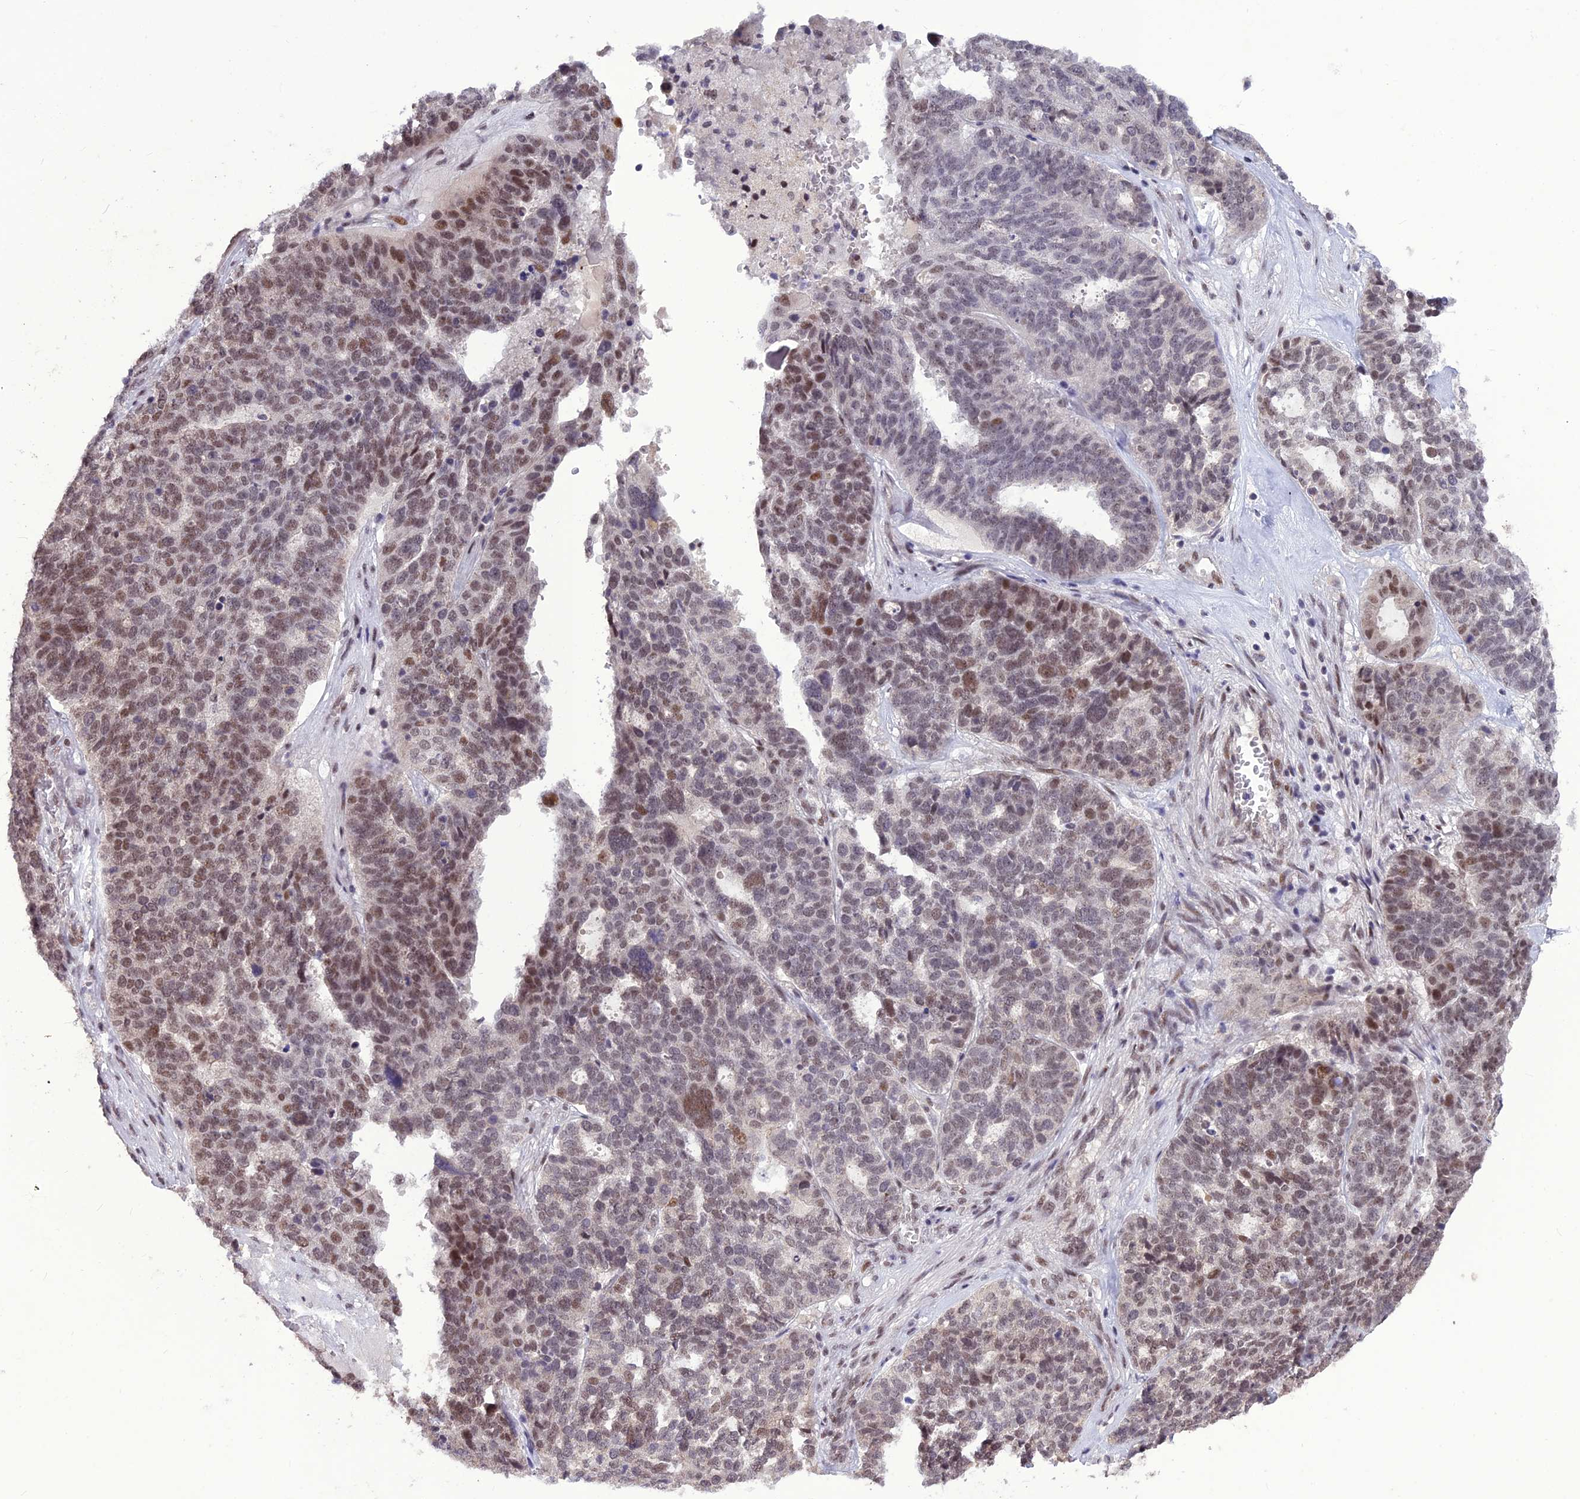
{"staining": {"intensity": "moderate", "quantity": "25%-75%", "location": "nuclear"}, "tissue": "ovarian cancer", "cell_type": "Tumor cells", "image_type": "cancer", "snomed": [{"axis": "morphology", "description": "Cystadenocarcinoma, serous, NOS"}, {"axis": "topography", "description": "Ovary"}], "caption": "Serous cystadenocarcinoma (ovarian) stained with IHC demonstrates moderate nuclear expression in approximately 25%-75% of tumor cells.", "gene": "DIS3", "patient": {"sex": "female", "age": 59}}